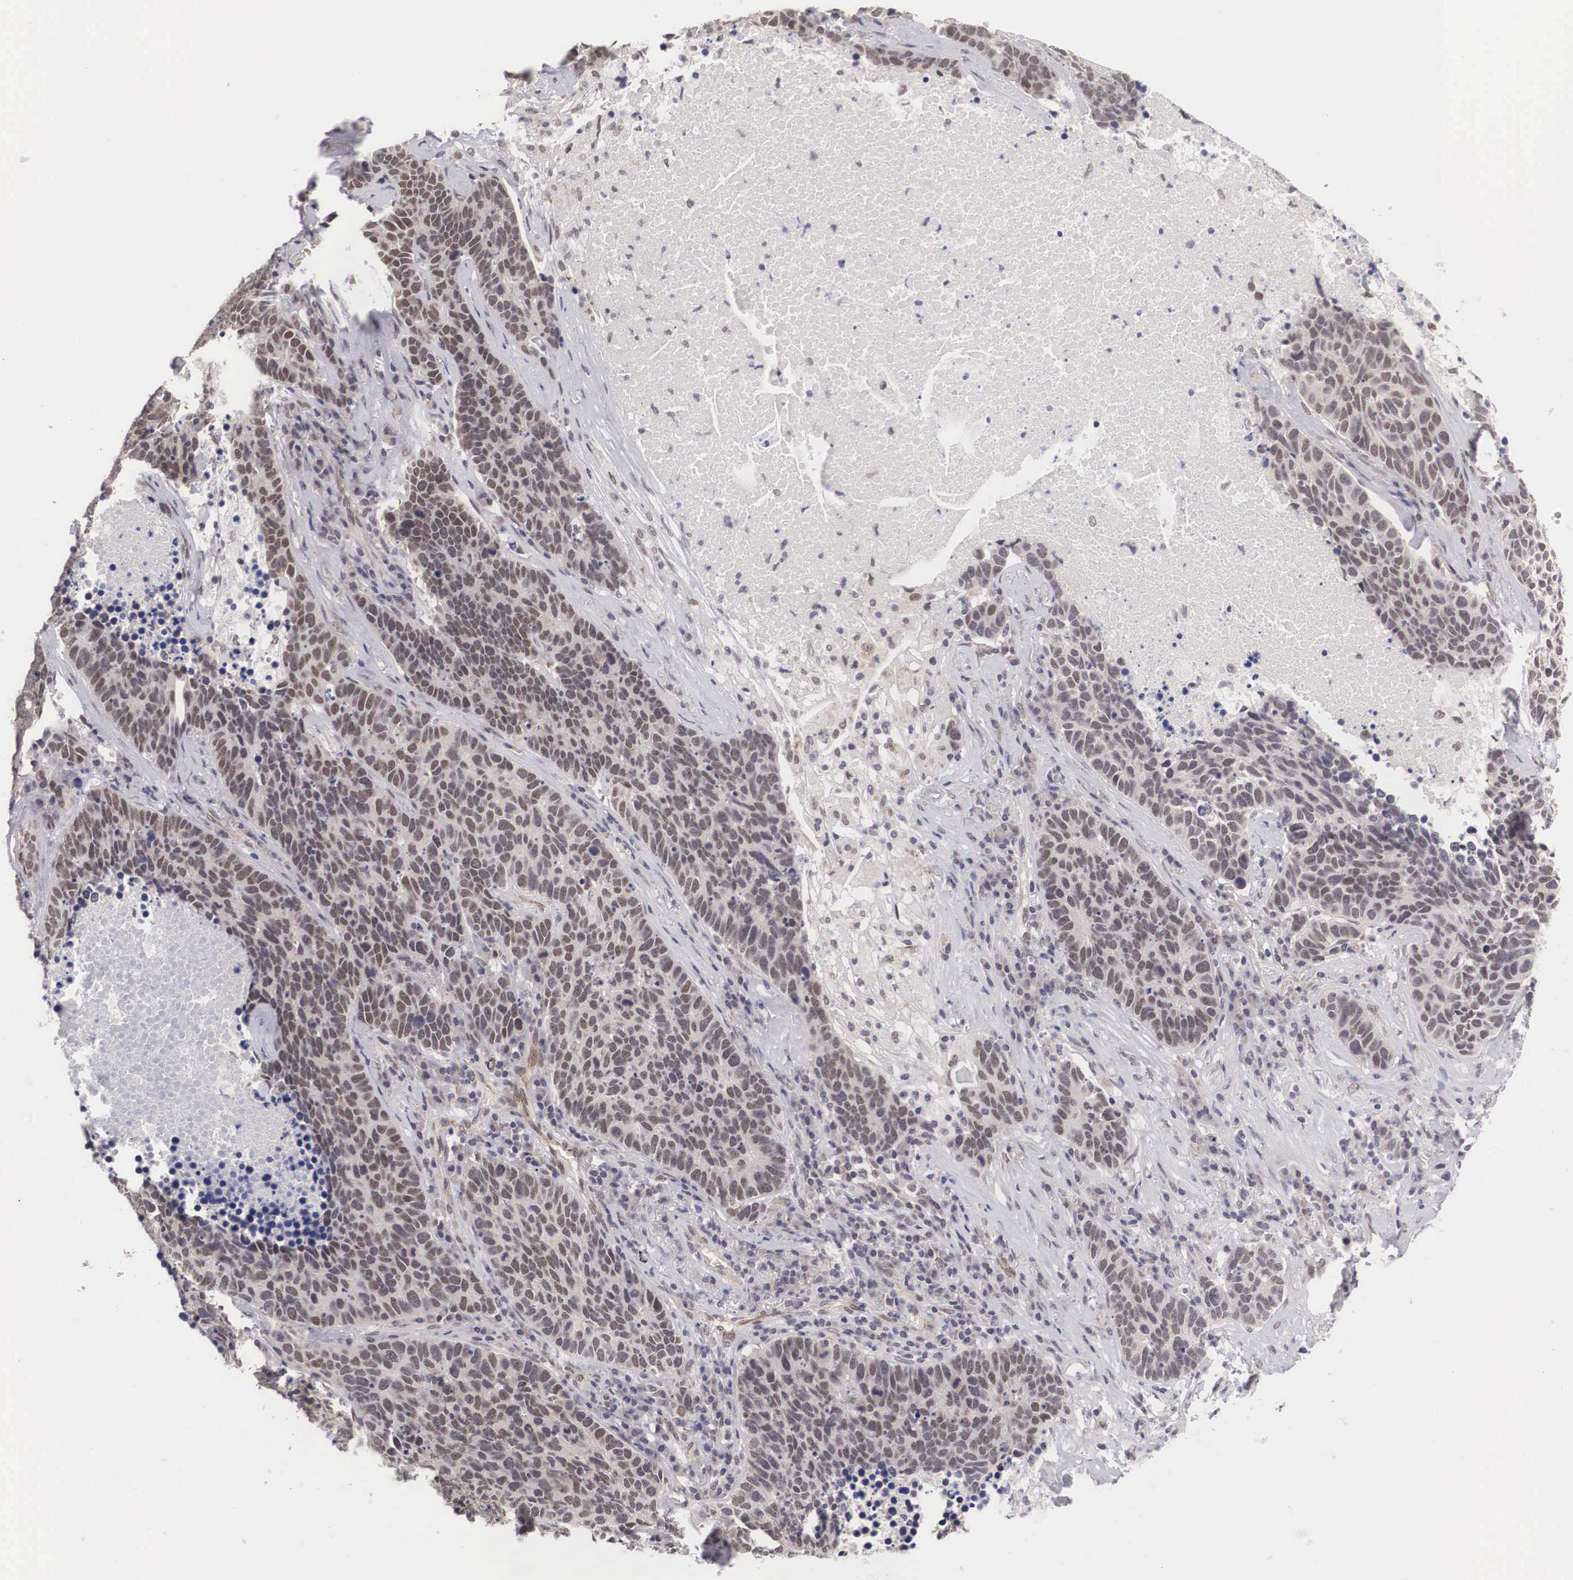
{"staining": {"intensity": "weak", "quantity": ">75%", "location": "nuclear"}, "tissue": "lung cancer", "cell_type": "Tumor cells", "image_type": "cancer", "snomed": [{"axis": "morphology", "description": "Neoplasm, malignant, NOS"}, {"axis": "topography", "description": "Lung"}], "caption": "High-magnification brightfield microscopy of lung malignant neoplasm stained with DAB (brown) and counterstained with hematoxylin (blue). tumor cells exhibit weak nuclear expression is appreciated in about>75% of cells.", "gene": "MORC2", "patient": {"sex": "female", "age": 75}}